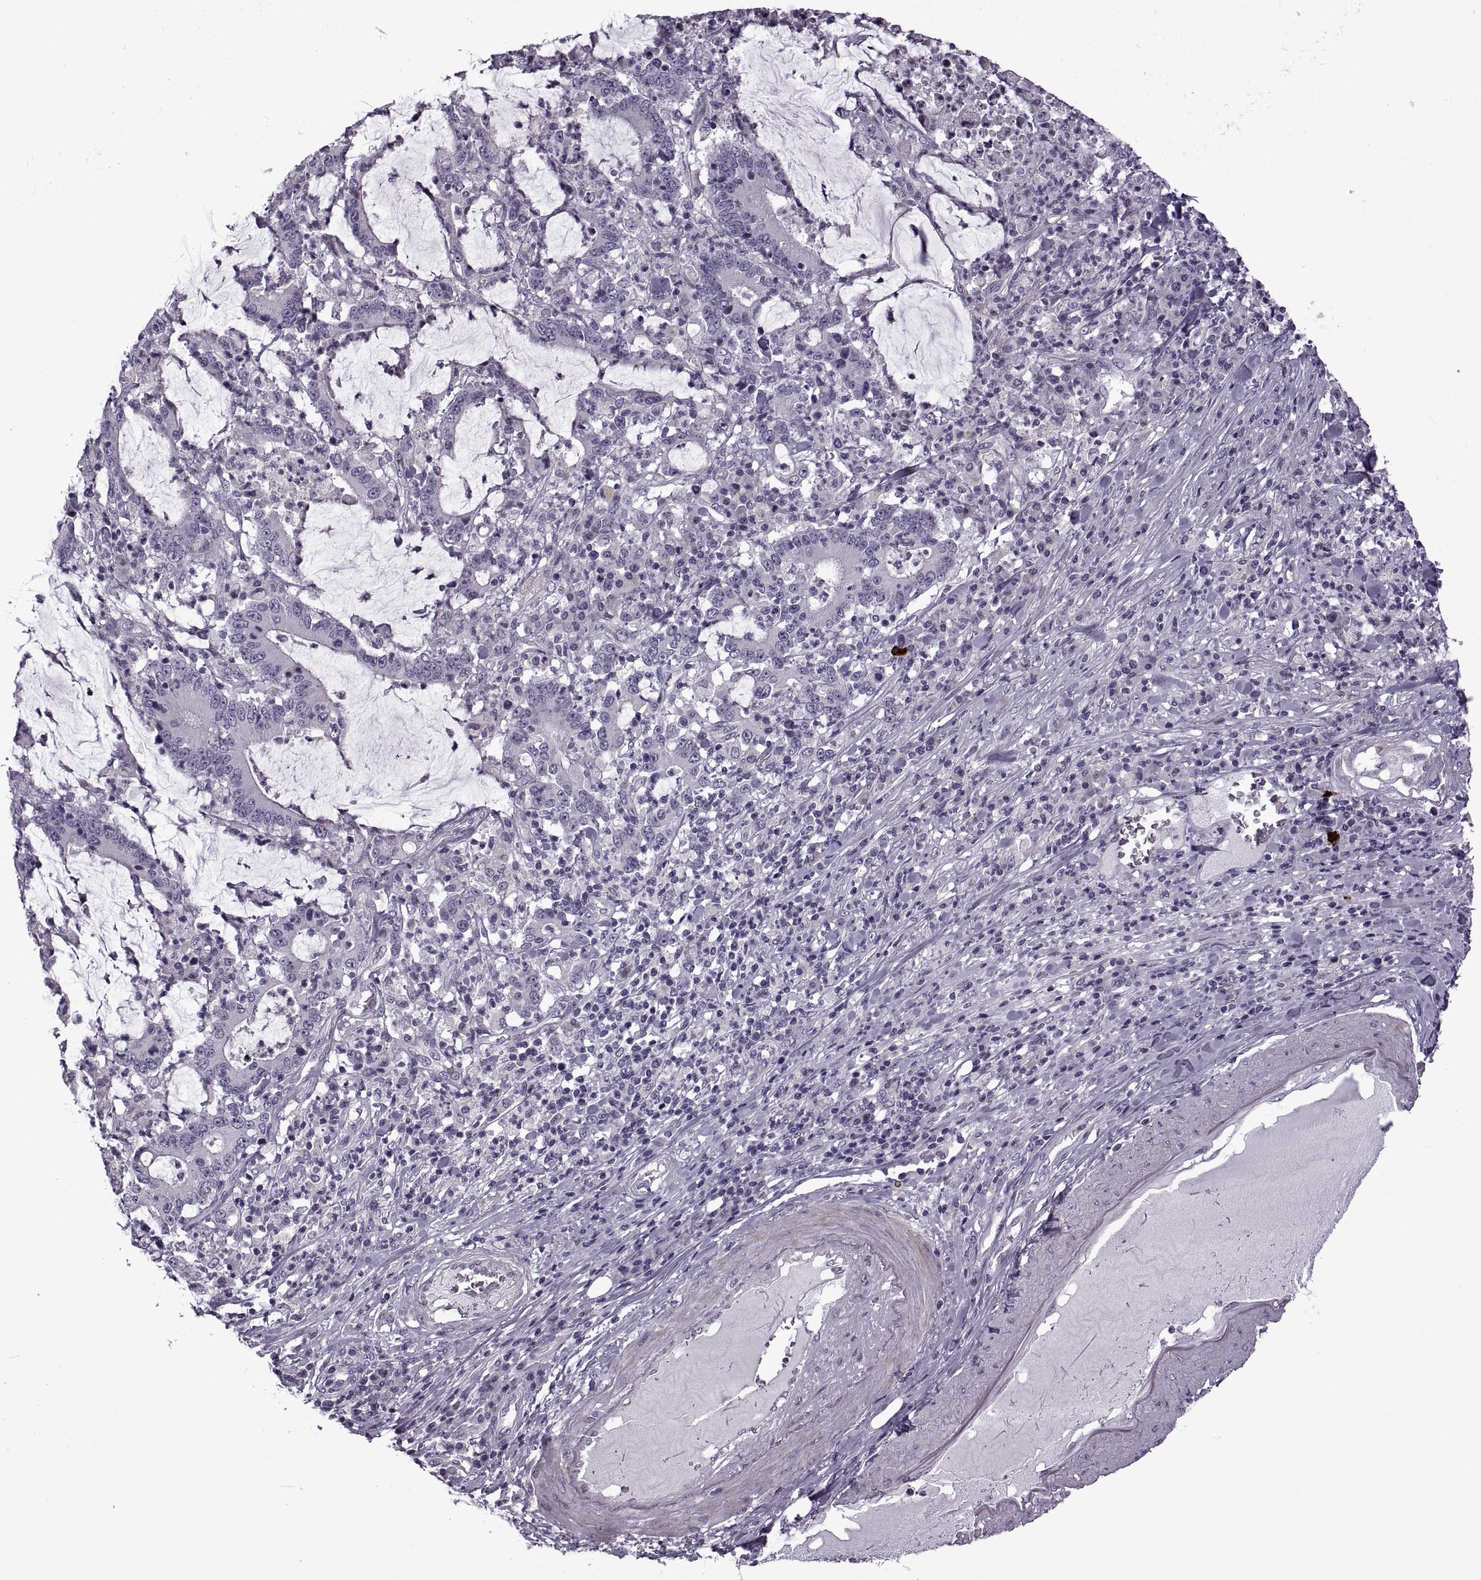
{"staining": {"intensity": "negative", "quantity": "none", "location": "none"}, "tissue": "stomach cancer", "cell_type": "Tumor cells", "image_type": "cancer", "snomed": [{"axis": "morphology", "description": "Adenocarcinoma, NOS"}, {"axis": "topography", "description": "Stomach, upper"}], "caption": "Histopathology image shows no protein positivity in tumor cells of stomach adenocarcinoma tissue.", "gene": "RIPK4", "patient": {"sex": "male", "age": 68}}